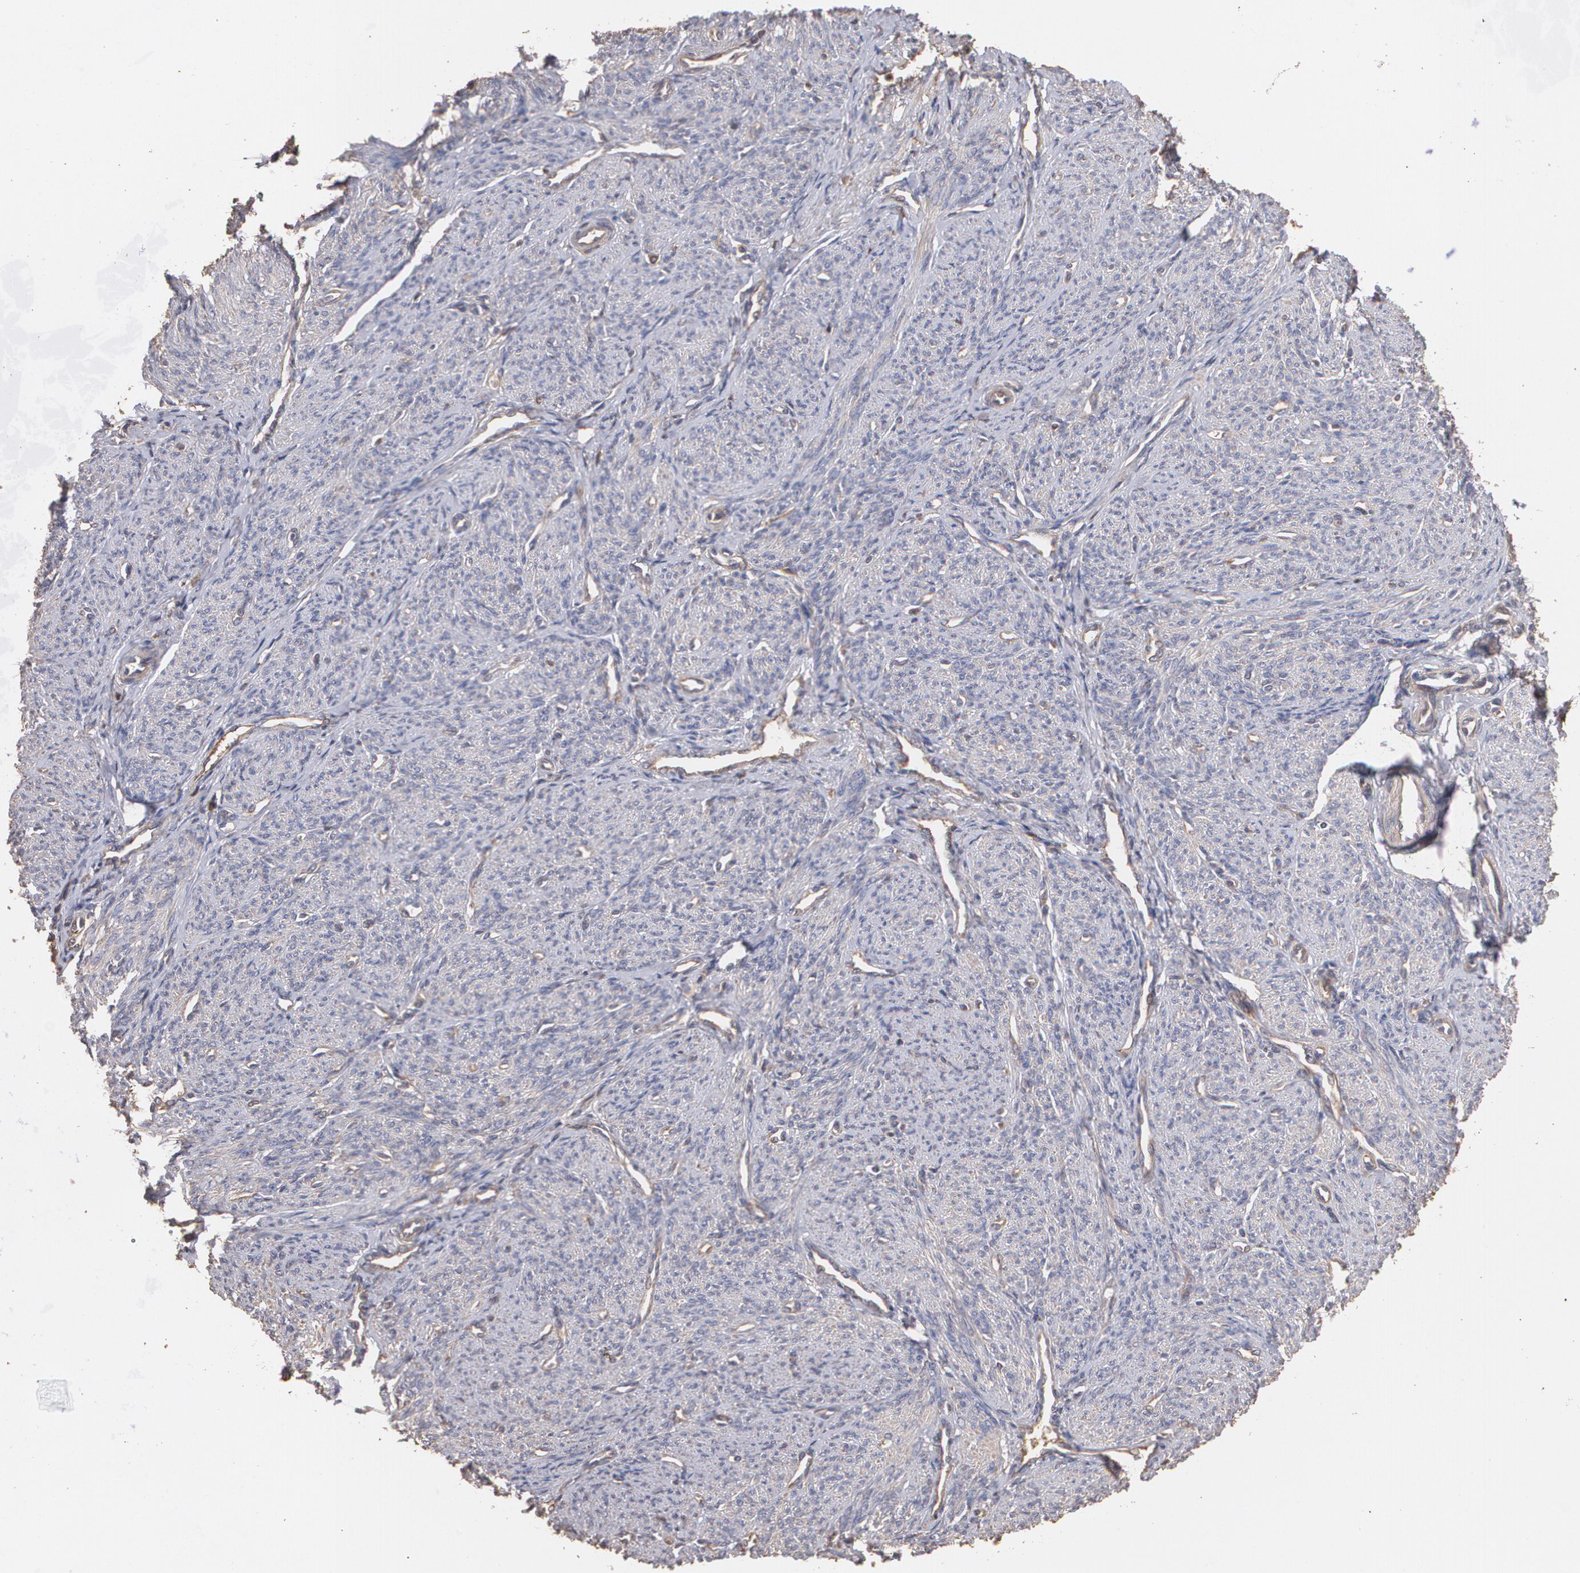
{"staining": {"intensity": "weak", "quantity": ">75%", "location": "cytoplasmic/membranous"}, "tissue": "smooth muscle", "cell_type": "Smooth muscle cells", "image_type": "normal", "snomed": [{"axis": "morphology", "description": "Normal tissue, NOS"}, {"axis": "topography", "description": "Cervix"}, {"axis": "topography", "description": "Endometrium"}], "caption": "This histopathology image reveals unremarkable smooth muscle stained with immunohistochemistry (IHC) to label a protein in brown. The cytoplasmic/membranous of smooth muscle cells show weak positivity for the protein. Nuclei are counter-stained blue.", "gene": "PON1", "patient": {"sex": "female", "age": 65}}